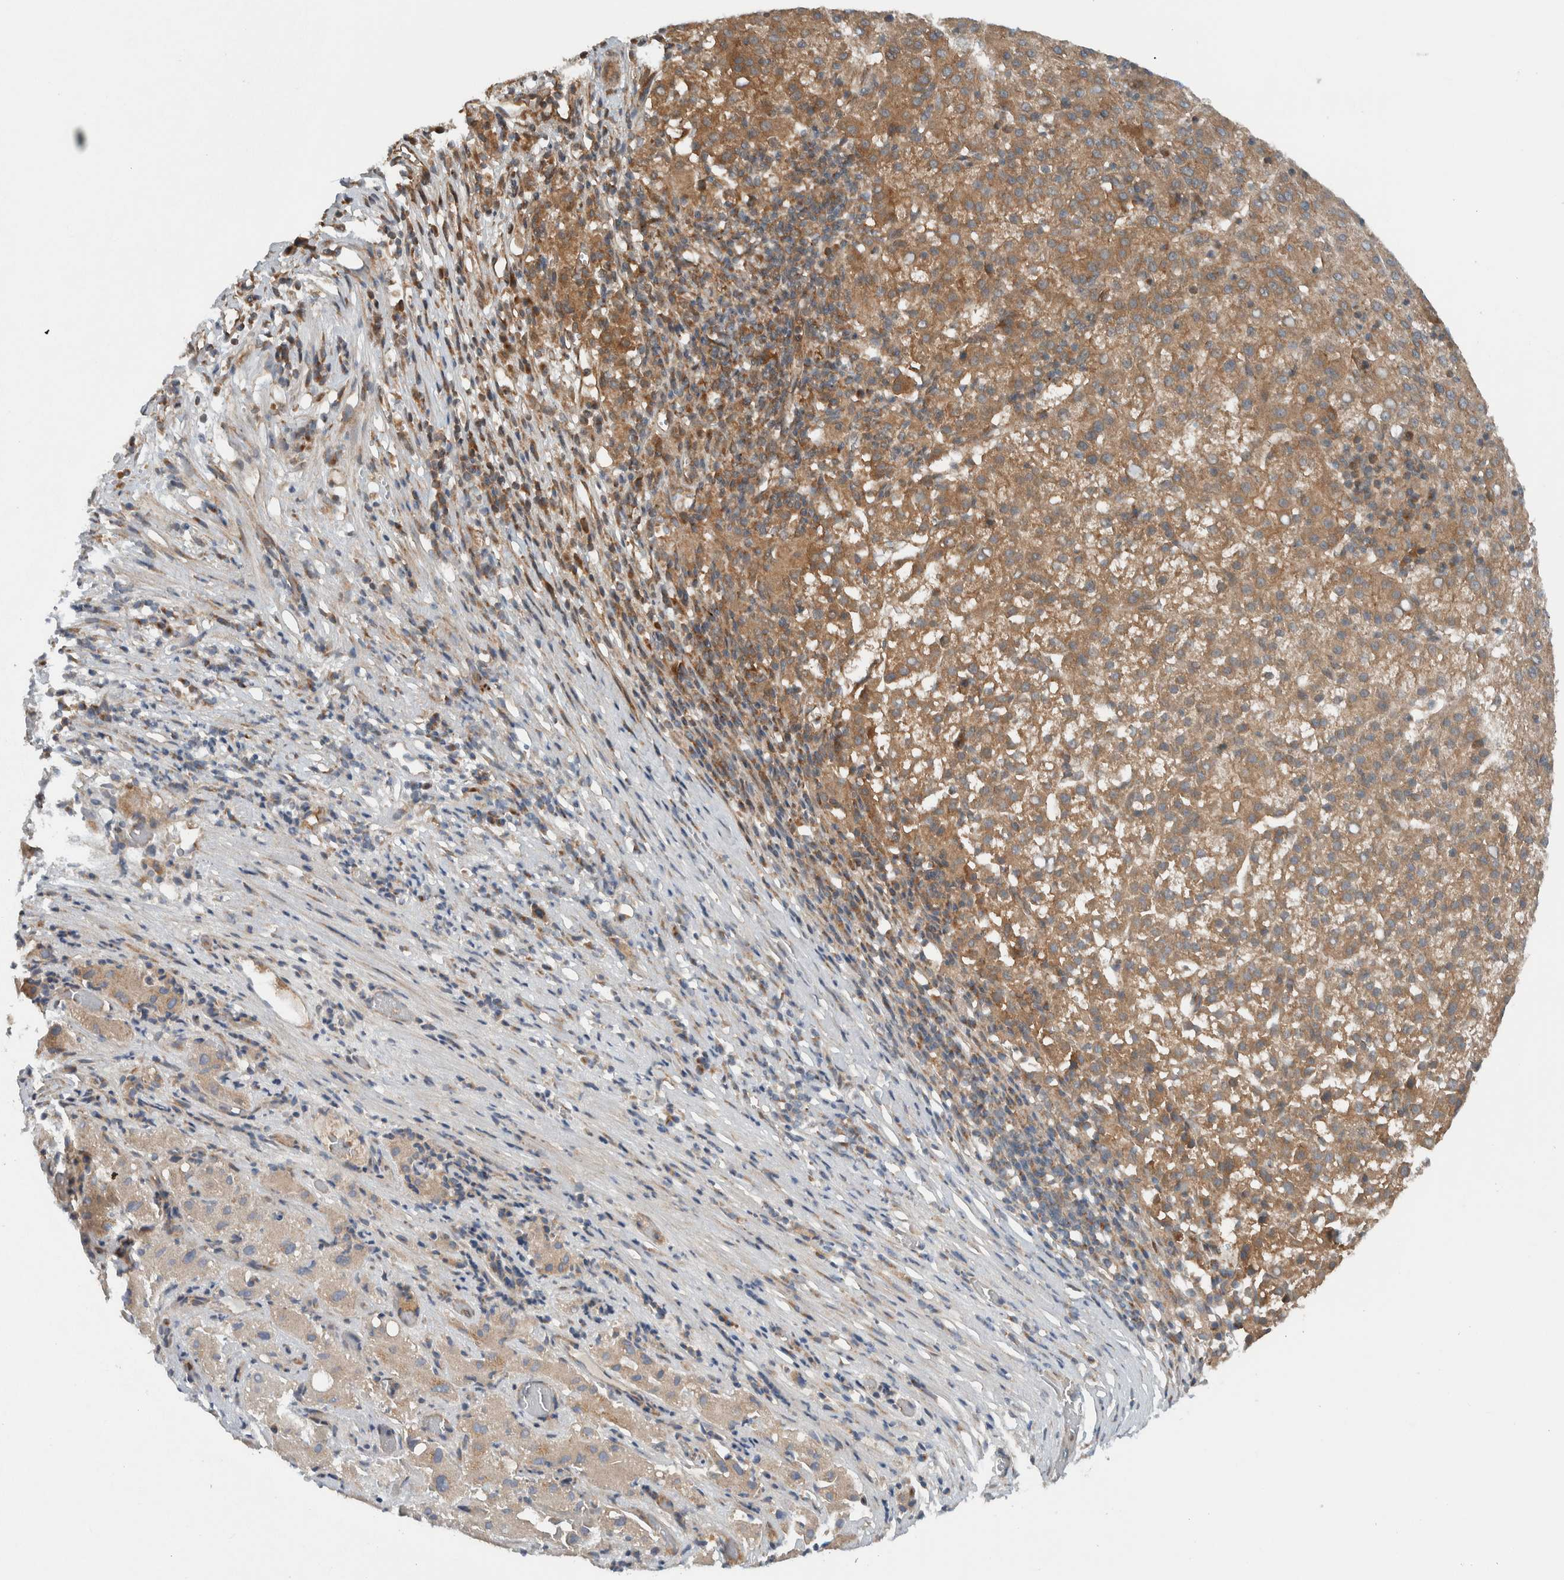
{"staining": {"intensity": "moderate", "quantity": ">75%", "location": "cytoplasmic/membranous"}, "tissue": "liver cancer", "cell_type": "Tumor cells", "image_type": "cancer", "snomed": [{"axis": "morphology", "description": "Carcinoma, Hepatocellular, NOS"}, {"axis": "topography", "description": "Liver"}], "caption": "Immunohistochemistry of liver hepatocellular carcinoma exhibits medium levels of moderate cytoplasmic/membranous expression in about >75% of tumor cells.", "gene": "KLHL6", "patient": {"sex": "female", "age": 58}}